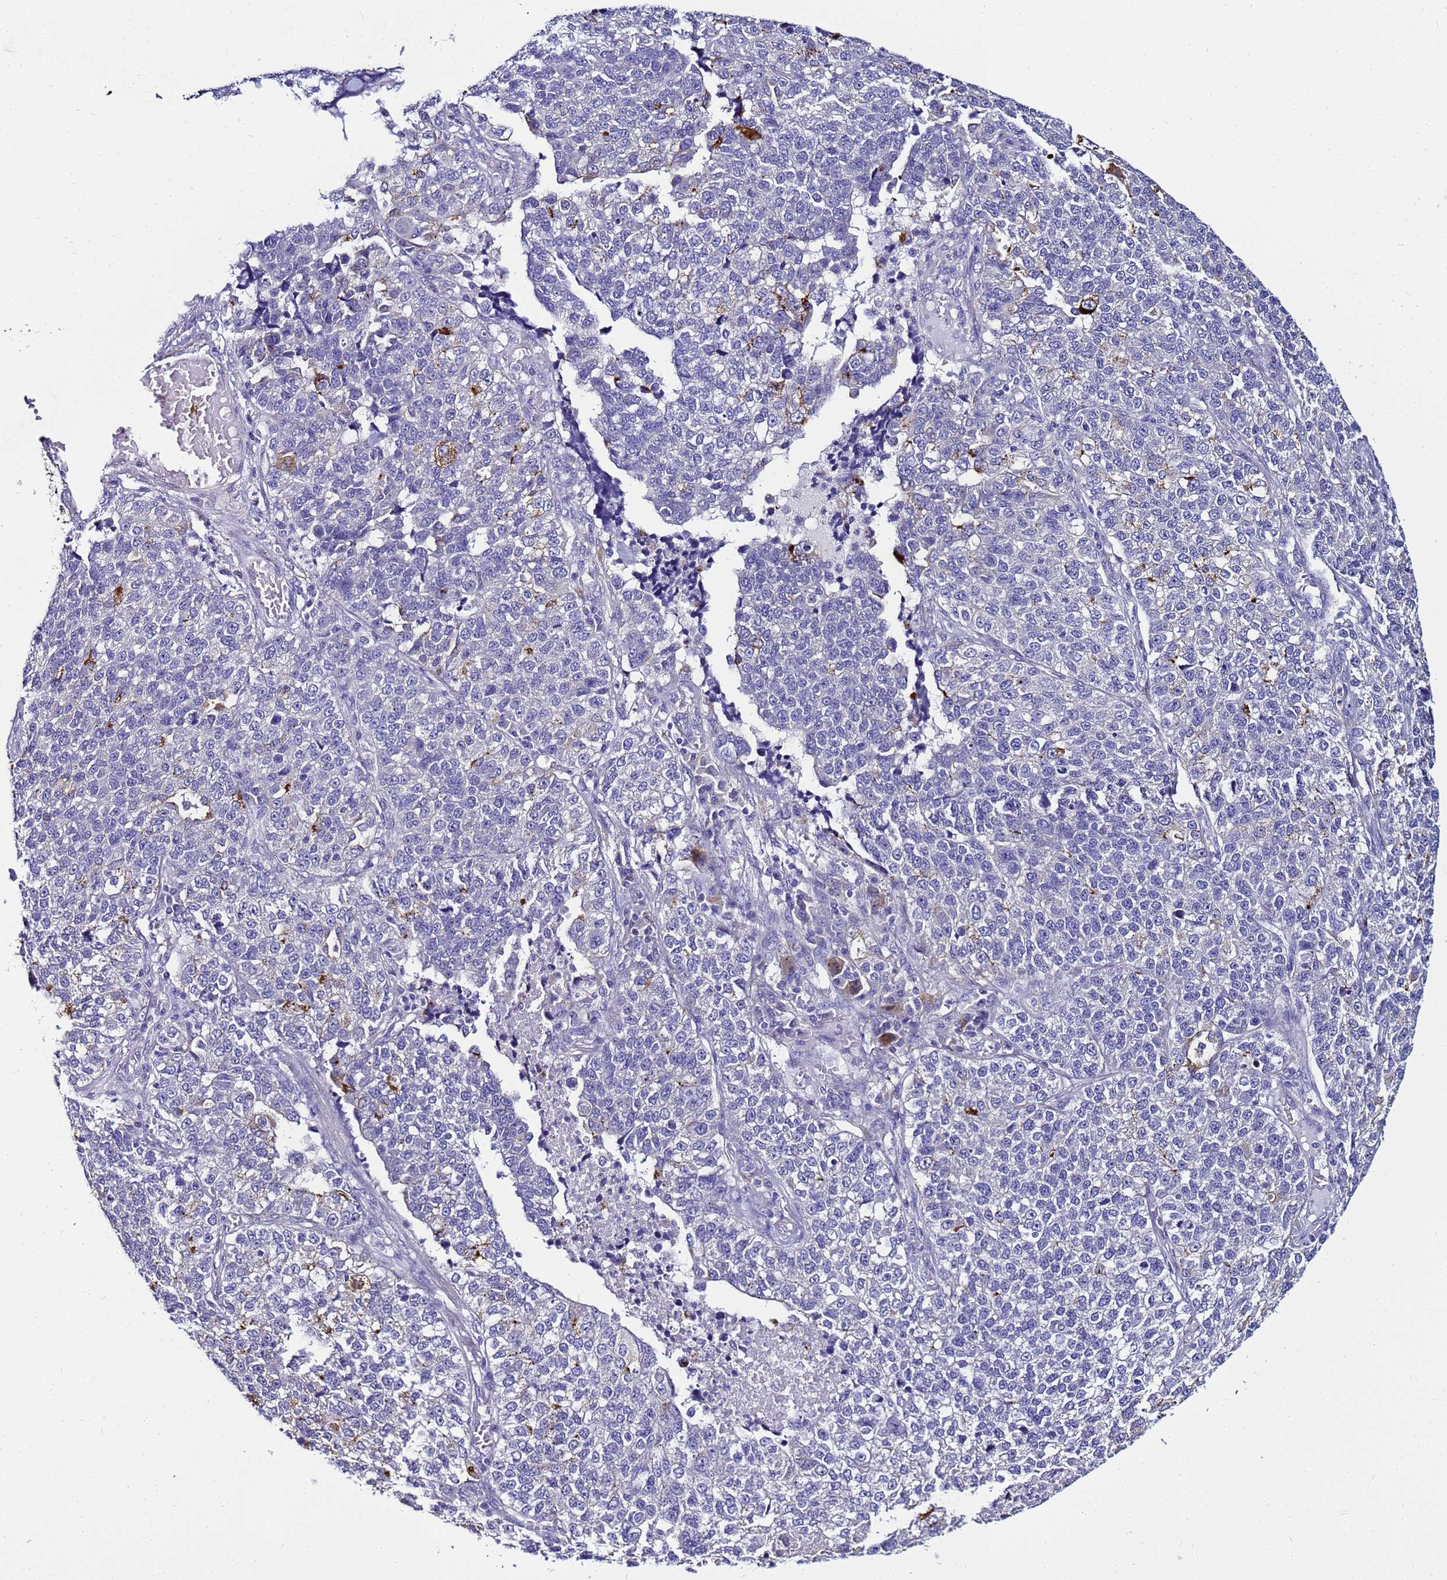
{"staining": {"intensity": "moderate", "quantity": "<25%", "location": "cytoplasmic/membranous"}, "tissue": "lung cancer", "cell_type": "Tumor cells", "image_type": "cancer", "snomed": [{"axis": "morphology", "description": "Adenocarcinoma, NOS"}, {"axis": "topography", "description": "Lung"}], "caption": "Lung cancer (adenocarcinoma) stained with IHC exhibits moderate cytoplasmic/membranous expression in about <25% of tumor cells.", "gene": "FAM166B", "patient": {"sex": "male", "age": 49}}